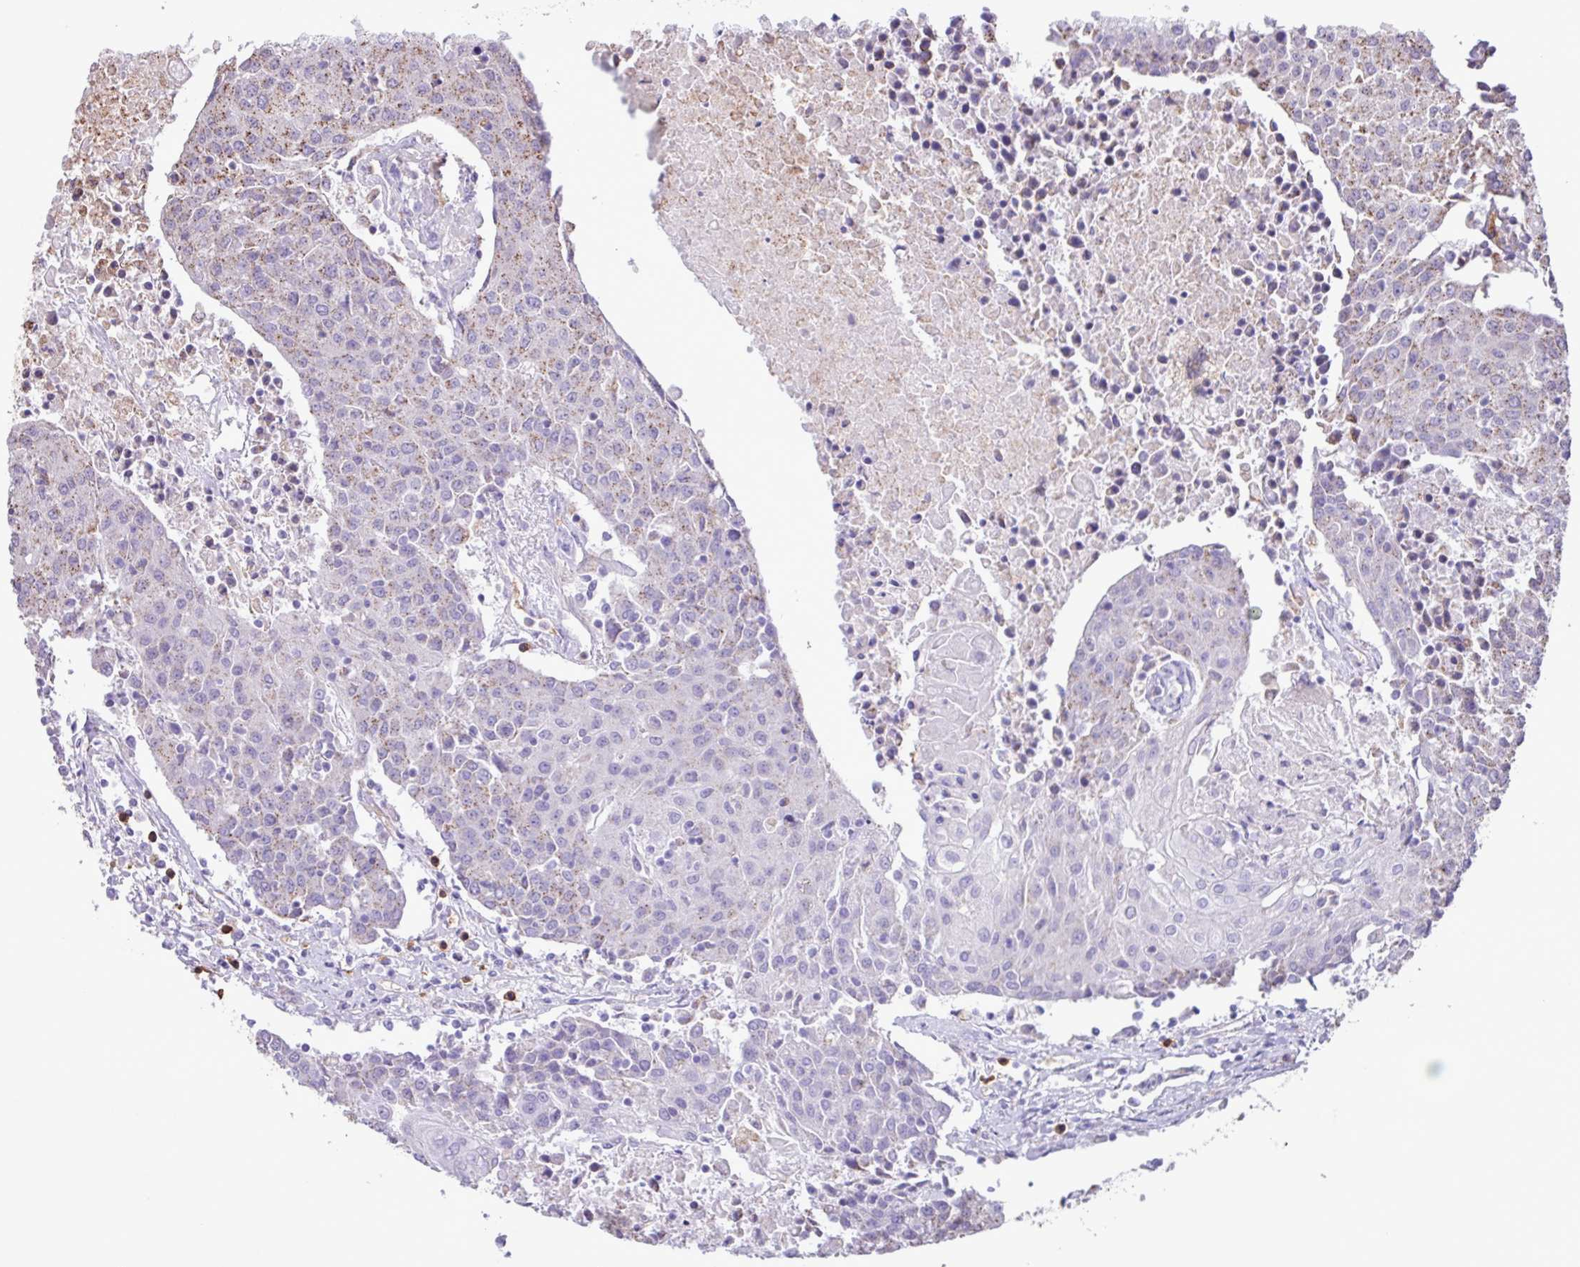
{"staining": {"intensity": "weak", "quantity": "25%-75%", "location": "cytoplasmic/membranous"}, "tissue": "urothelial cancer", "cell_type": "Tumor cells", "image_type": "cancer", "snomed": [{"axis": "morphology", "description": "Urothelial carcinoma, High grade"}, {"axis": "topography", "description": "Urinary bladder"}], "caption": "Immunohistochemistry (IHC) staining of urothelial carcinoma (high-grade), which reveals low levels of weak cytoplasmic/membranous positivity in about 25%-75% of tumor cells indicating weak cytoplasmic/membranous protein positivity. The staining was performed using DAB (brown) for protein detection and nuclei were counterstained in hematoxylin (blue).", "gene": "CHST11", "patient": {"sex": "female", "age": 85}}